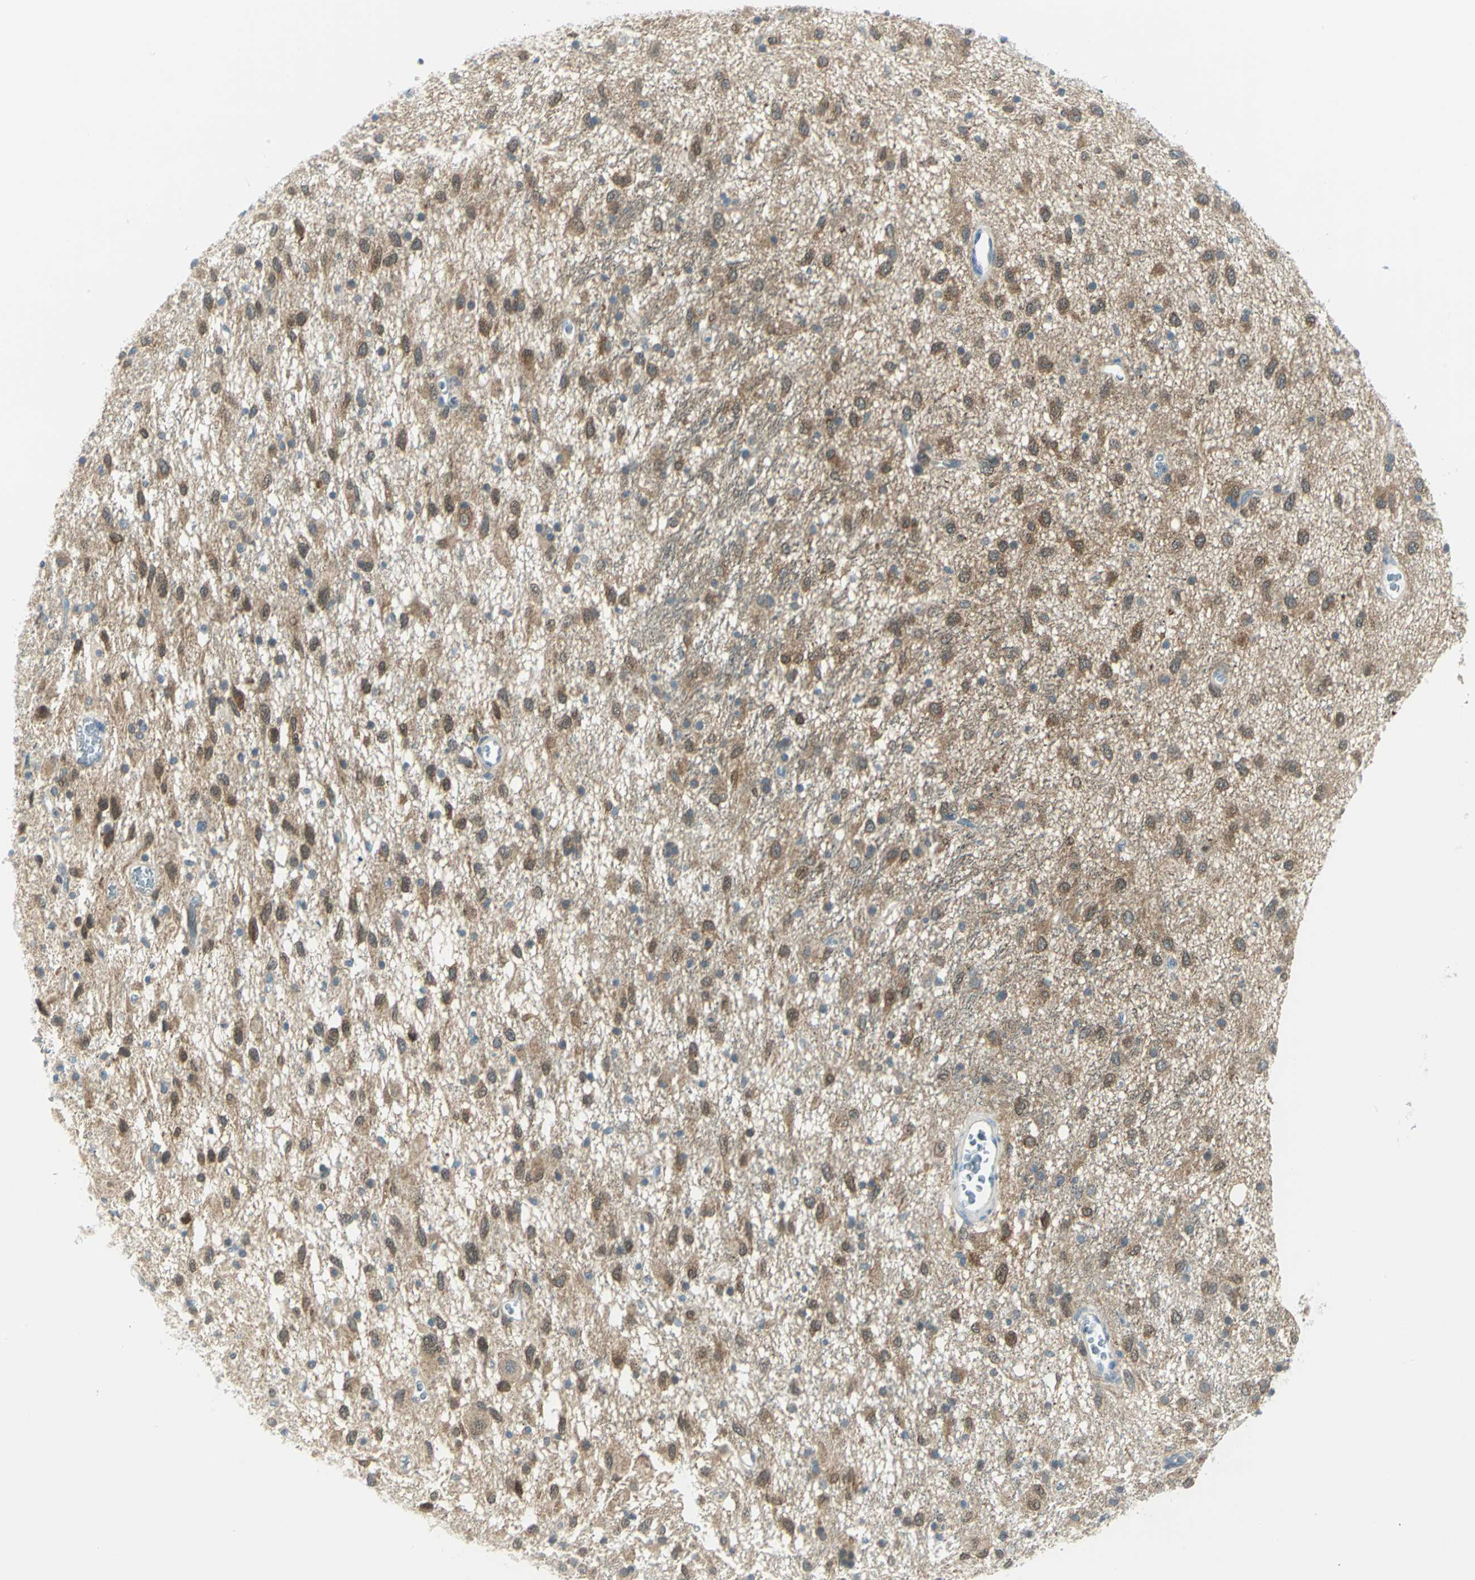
{"staining": {"intensity": "moderate", "quantity": ">75%", "location": "cytoplasmic/membranous,nuclear"}, "tissue": "glioma", "cell_type": "Tumor cells", "image_type": "cancer", "snomed": [{"axis": "morphology", "description": "Glioma, malignant, Low grade"}, {"axis": "topography", "description": "Brain"}], "caption": "Approximately >75% of tumor cells in human glioma reveal moderate cytoplasmic/membranous and nuclear protein positivity as visualized by brown immunohistochemical staining.", "gene": "ALDOA", "patient": {"sex": "male", "age": 77}}